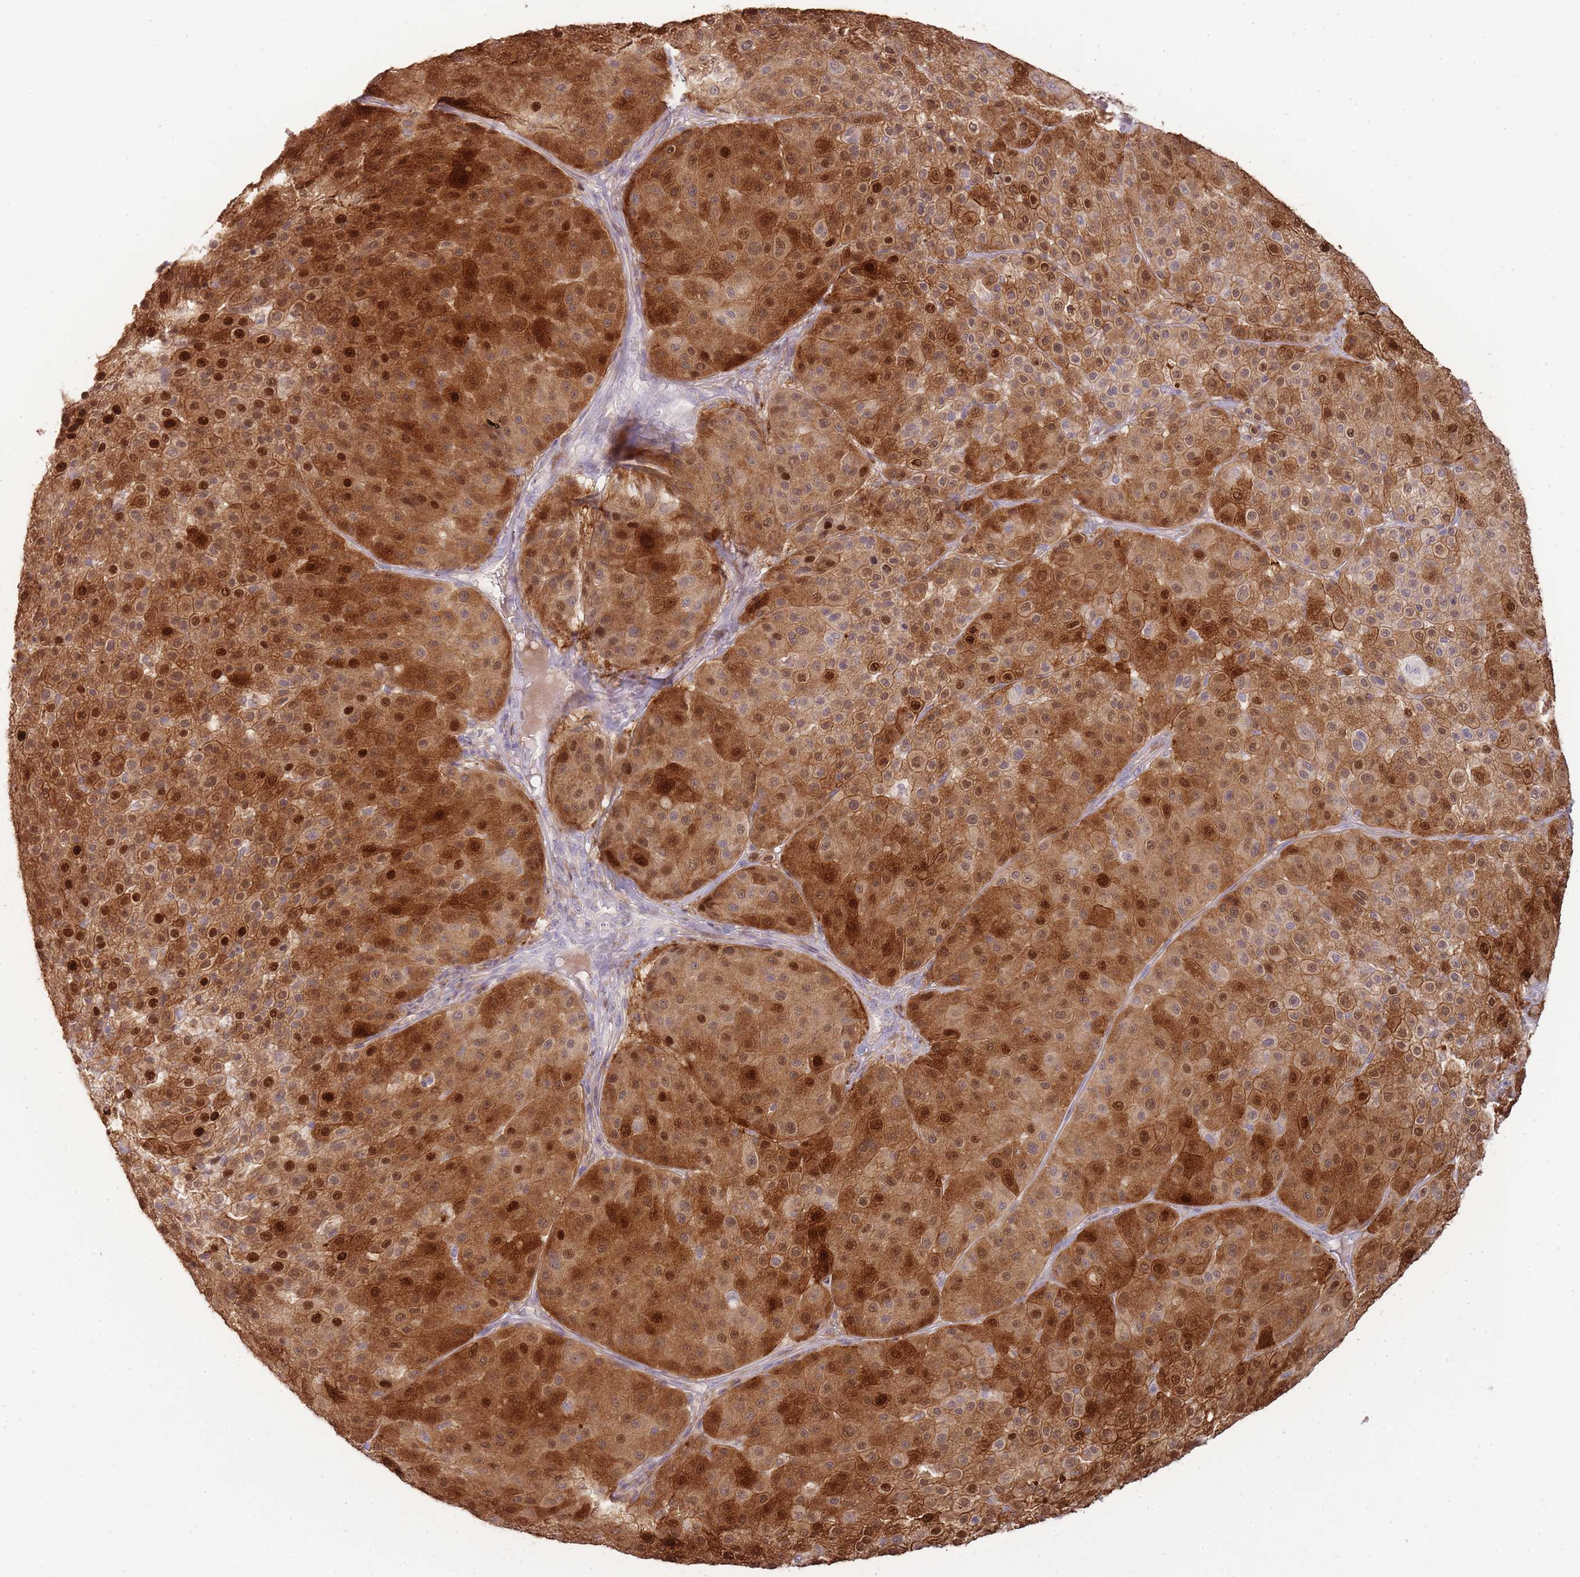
{"staining": {"intensity": "strong", "quantity": ">75%", "location": "cytoplasmic/membranous,nuclear"}, "tissue": "melanoma", "cell_type": "Tumor cells", "image_type": "cancer", "snomed": [{"axis": "morphology", "description": "Malignant melanoma, Metastatic site"}, {"axis": "topography", "description": "Smooth muscle"}], "caption": "DAB (3,3'-diaminobenzidine) immunohistochemical staining of malignant melanoma (metastatic site) exhibits strong cytoplasmic/membranous and nuclear protein expression in approximately >75% of tumor cells.", "gene": "PPP3R2", "patient": {"sex": "male", "age": 41}}